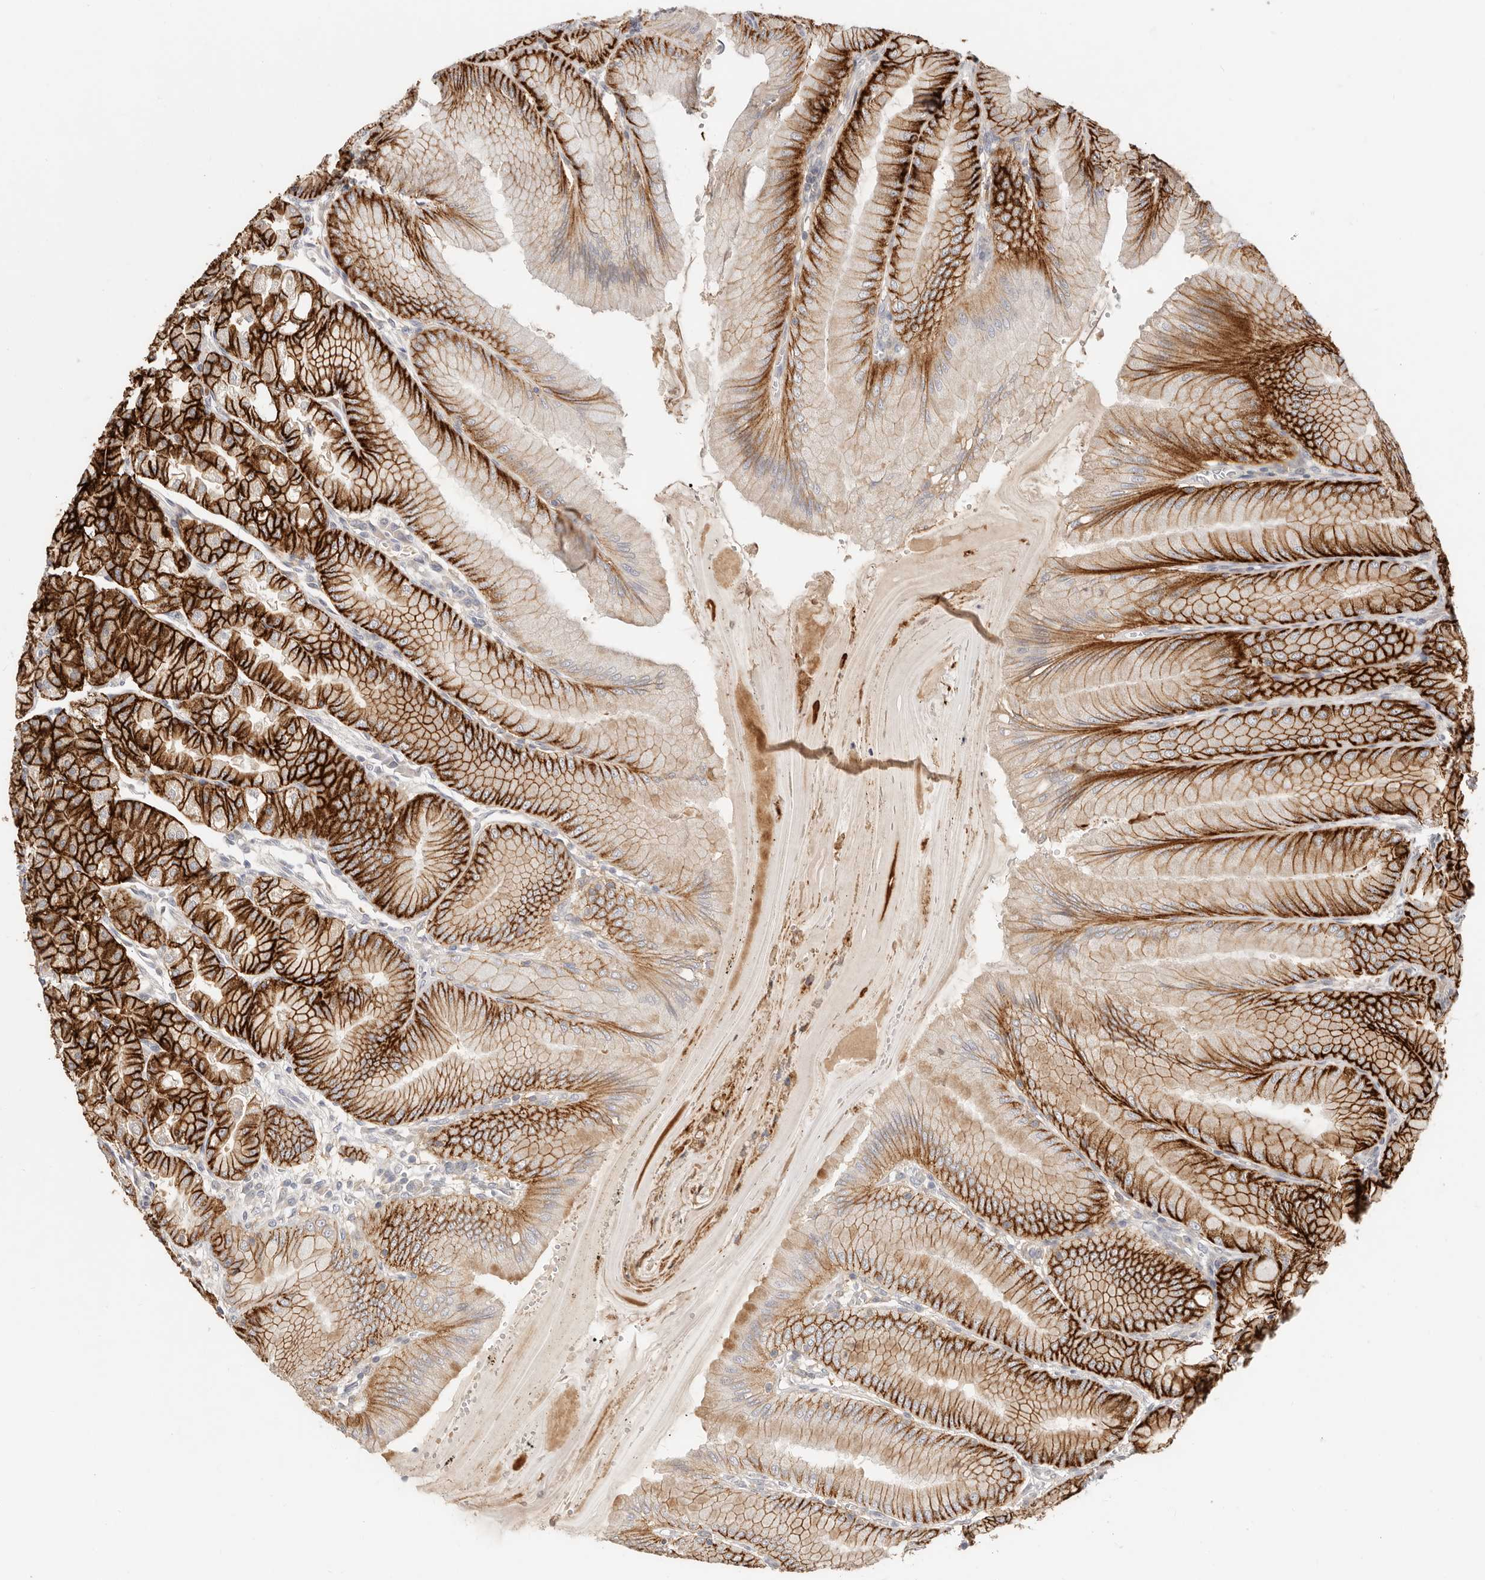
{"staining": {"intensity": "strong", "quantity": ">75%", "location": "cytoplasmic/membranous"}, "tissue": "stomach", "cell_type": "Glandular cells", "image_type": "normal", "snomed": [{"axis": "morphology", "description": "Normal tissue, NOS"}, {"axis": "topography", "description": "Stomach, lower"}], "caption": "Protein analysis of normal stomach reveals strong cytoplasmic/membranous expression in about >75% of glandular cells.", "gene": "DTNBP1", "patient": {"sex": "male", "age": 71}}